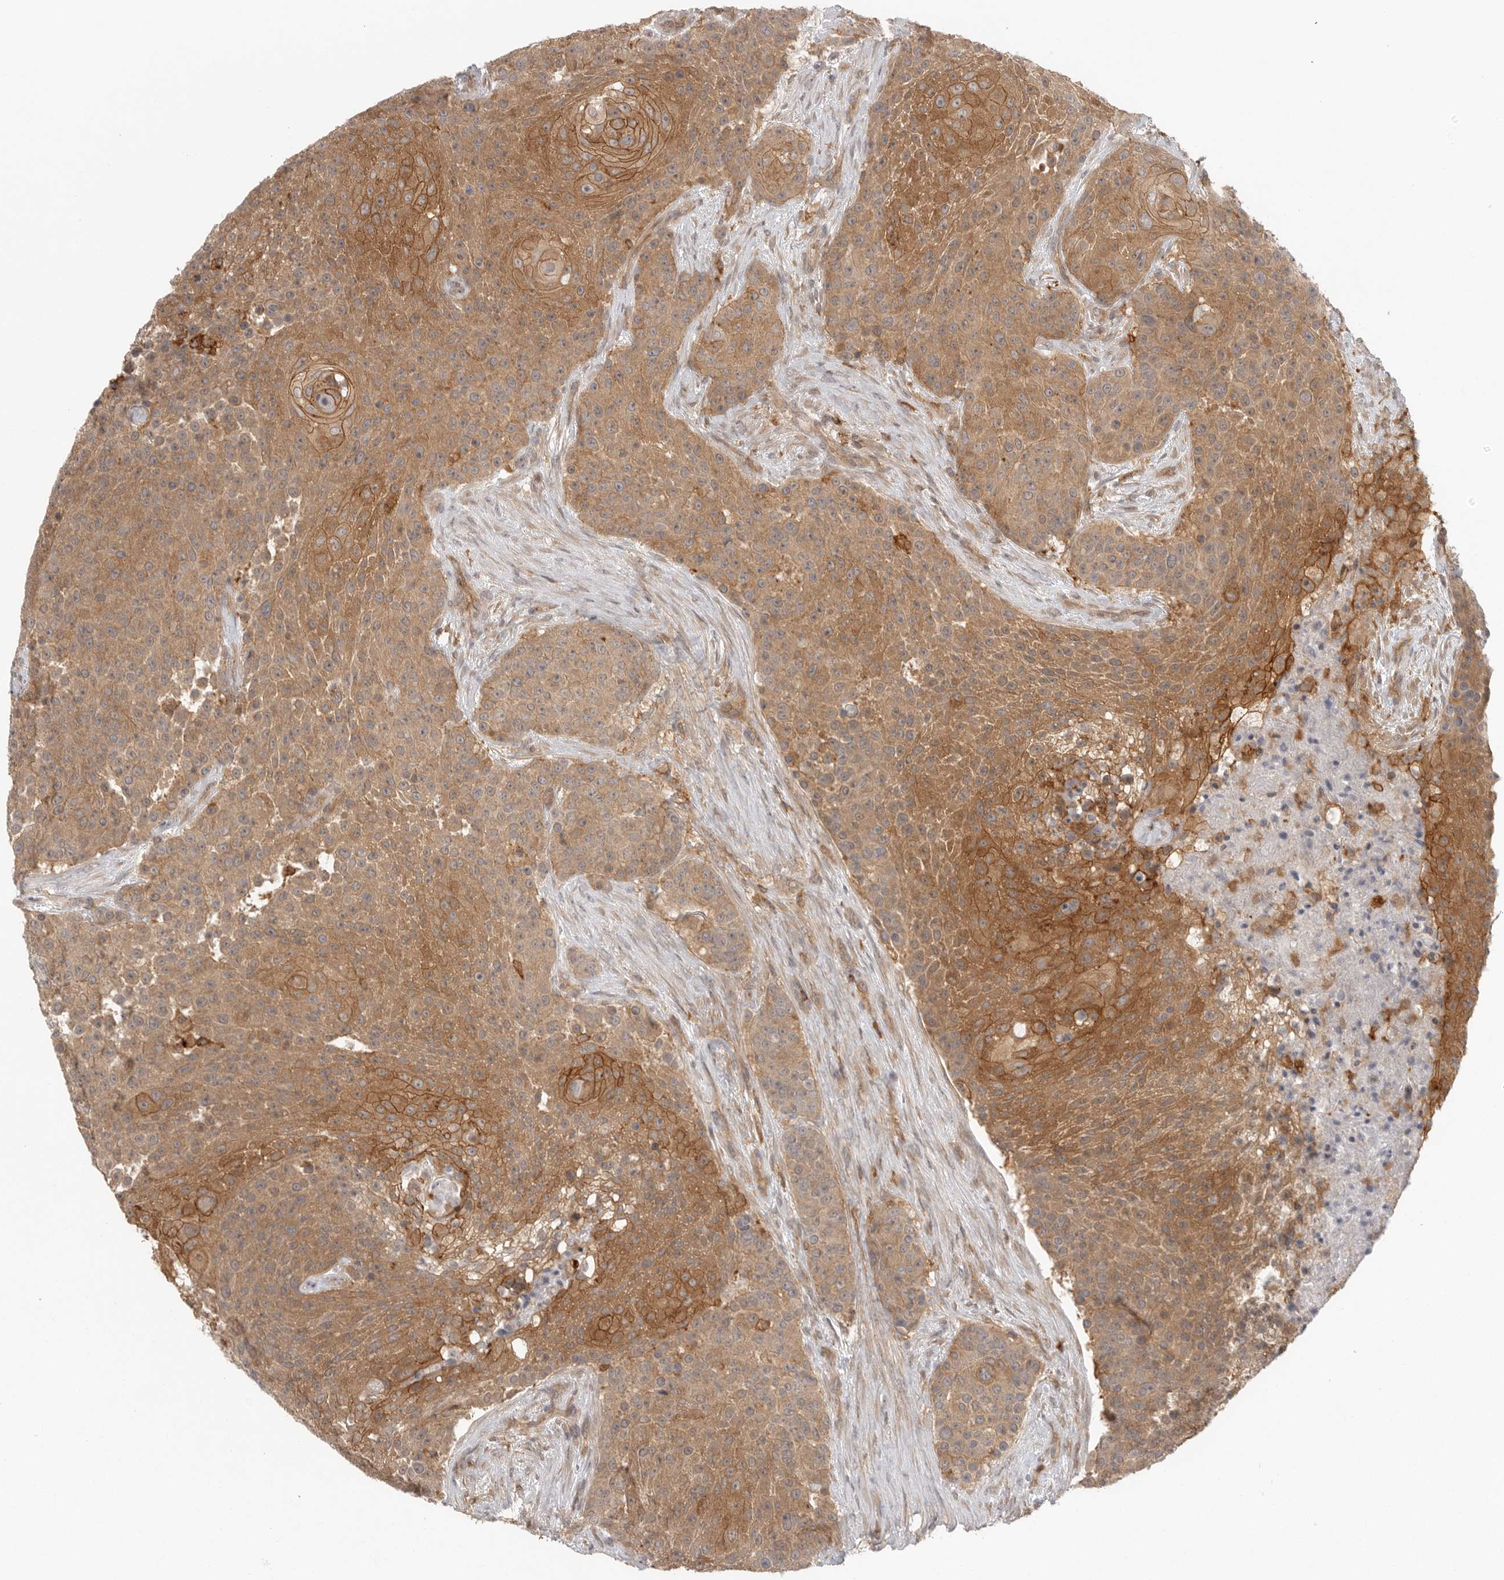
{"staining": {"intensity": "moderate", "quantity": ">75%", "location": "cytoplasmic/membranous"}, "tissue": "urothelial cancer", "cell_type": "Tumor cells", "image_type": "cancer", "snomed": [{"axis": "morphology", "description": "Urothelial carcinoma, High grade"}, {"axis": "topography", "description": "Urinary bladder"}], "caption": "Urothelial cancer tissue exhibits moderate cytoplasmic/membranous staining in approximately >75% of tumor cells, visualized by immunohistochemistry.", "gene": "DBNL", "patient": {"sex": "female", "age": 63}}